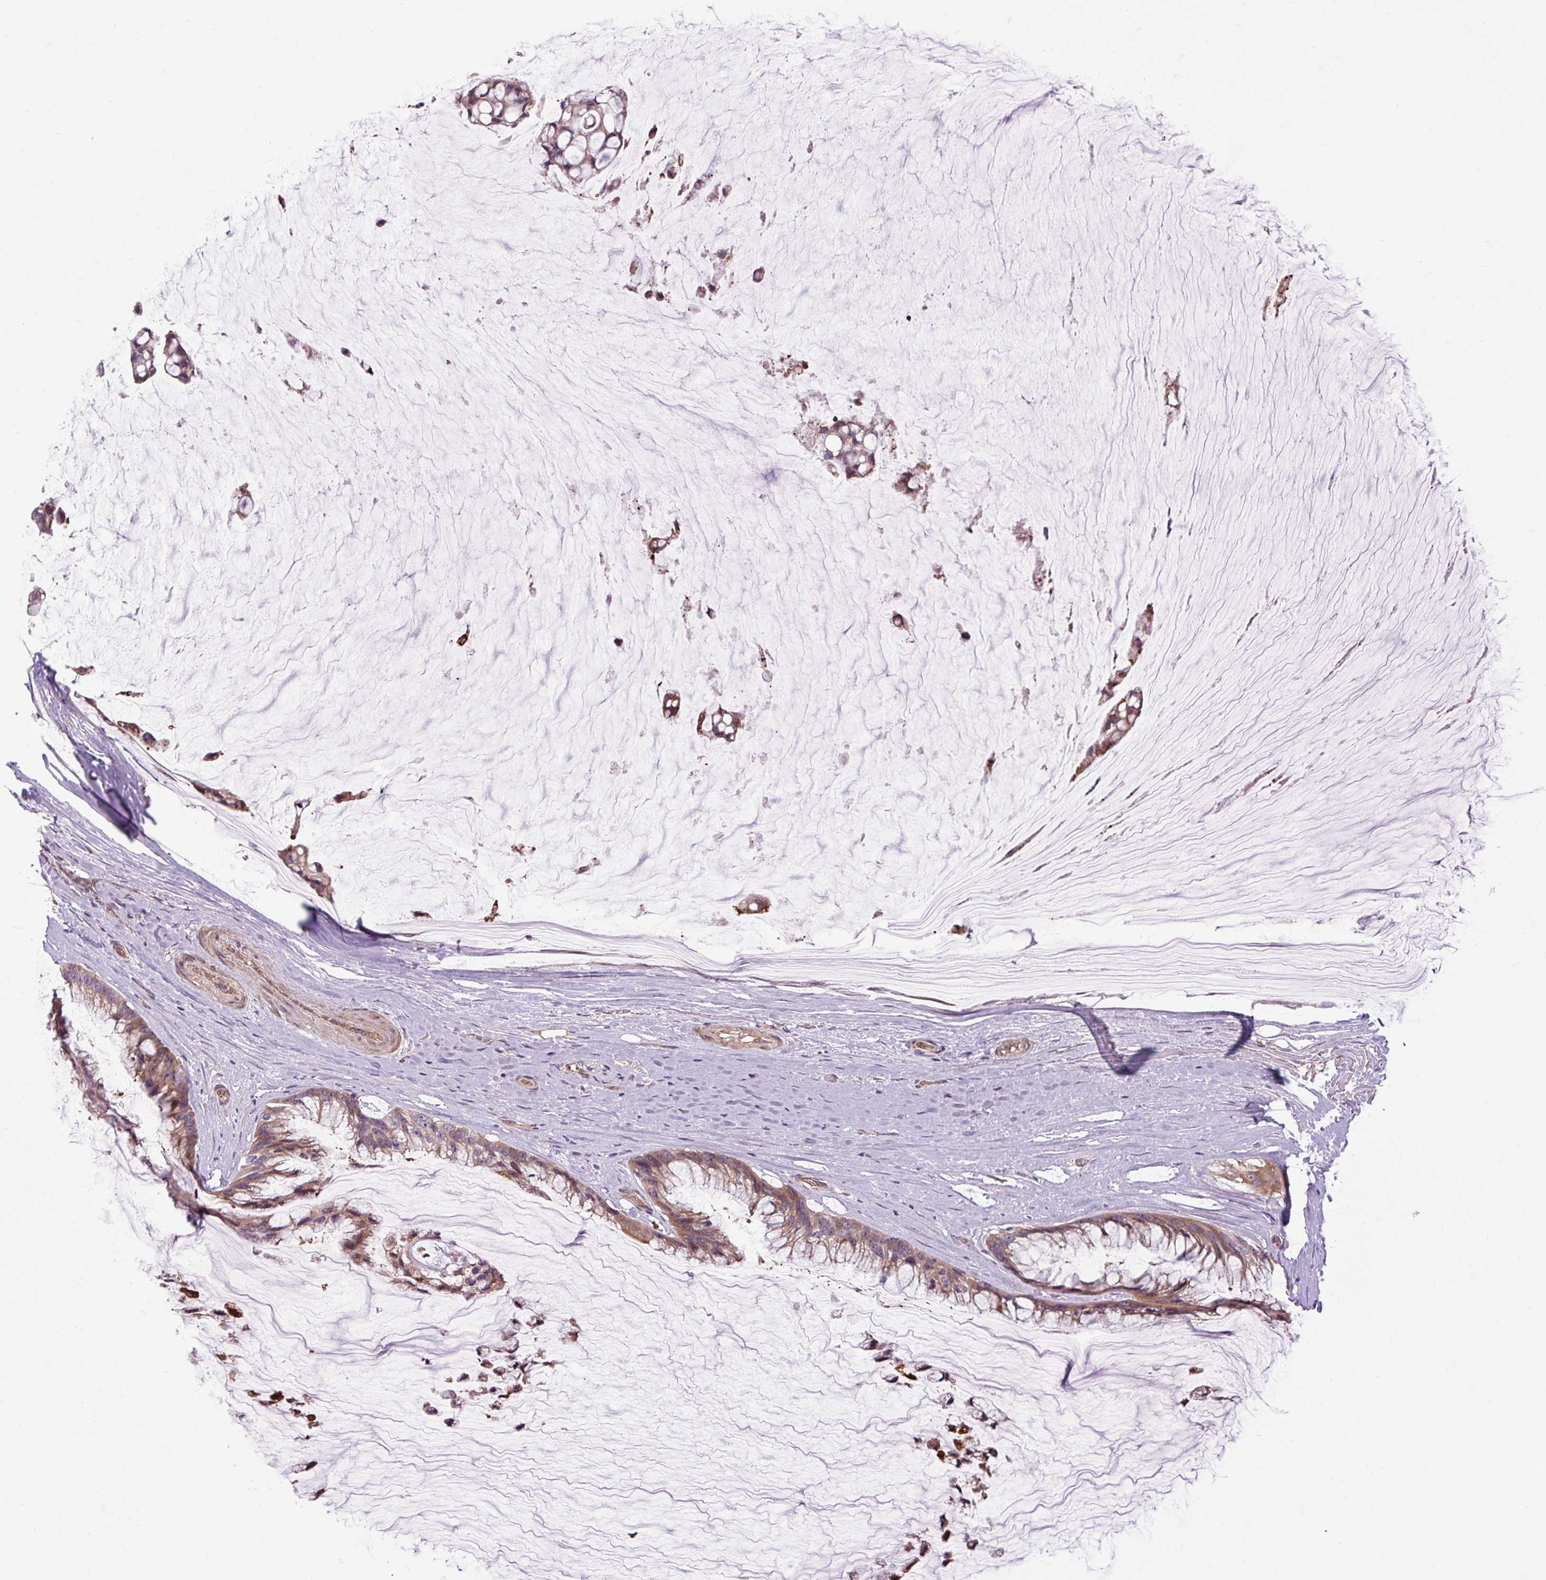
{"staining": {"intensity": "moderate", "quantity": ">75%", "location": "cytoplasmic/membranous"}, "tissue": "ovarian cancer", "cell_type": "Tumor cells", "image_type": "cancer", "snomed": [{"axis": "morphology", "description": "Cystadenocarcinoma, mucinous, NOS"}, {"axis": "topography", "description": "Ovary"}], "caption": "Mucinous cystadenocarcinoma (ovarian) stained with a brown dye demonstrates moderate cytoplasmic/membranous positive staining in about >75% of tumor cells.", "gene": "FLRT1", "patient": {"sex": "female", "age": 39}}